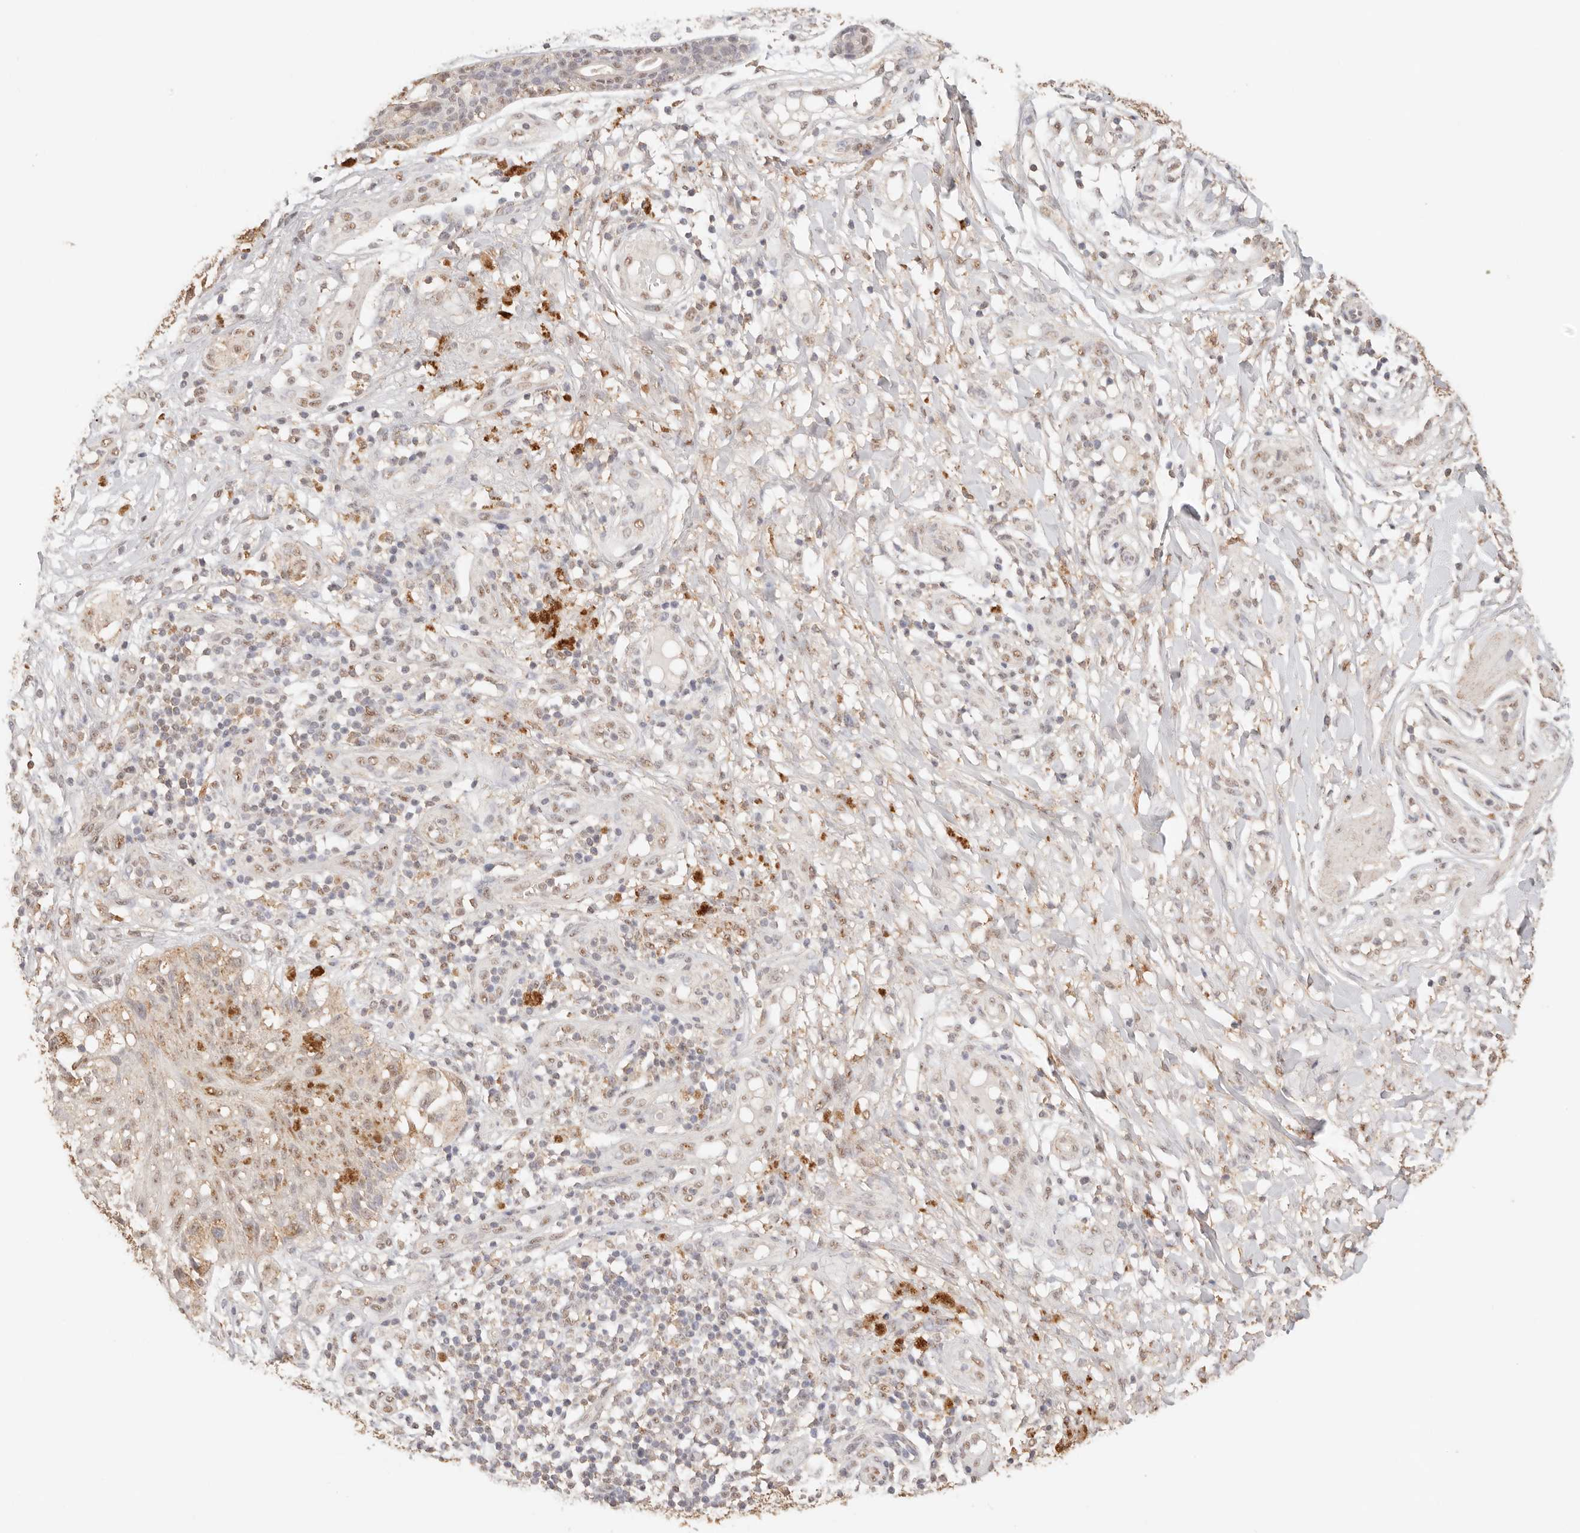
{"staining": {"intensity": "moderate", "quantity": "<25%", "location": "cytoplasmic/membranous,nuclear"}, "tissue": "melanoma", "cell_type": "Tumor cells", "image_type": "cancer", "snomed": [{"axis": "morphology", "description": "Malignant melanoma, NOS"}, {"axis": "topography", "description": "Skin"}], "caption": "Protein staining shows moderate cytoplasmic/membranous and nuclear expression in approximately <25% of tumor cells in malignant melanoma.", "gene": "IL1R2", "patient": {"sex": "female", "age": 81}}